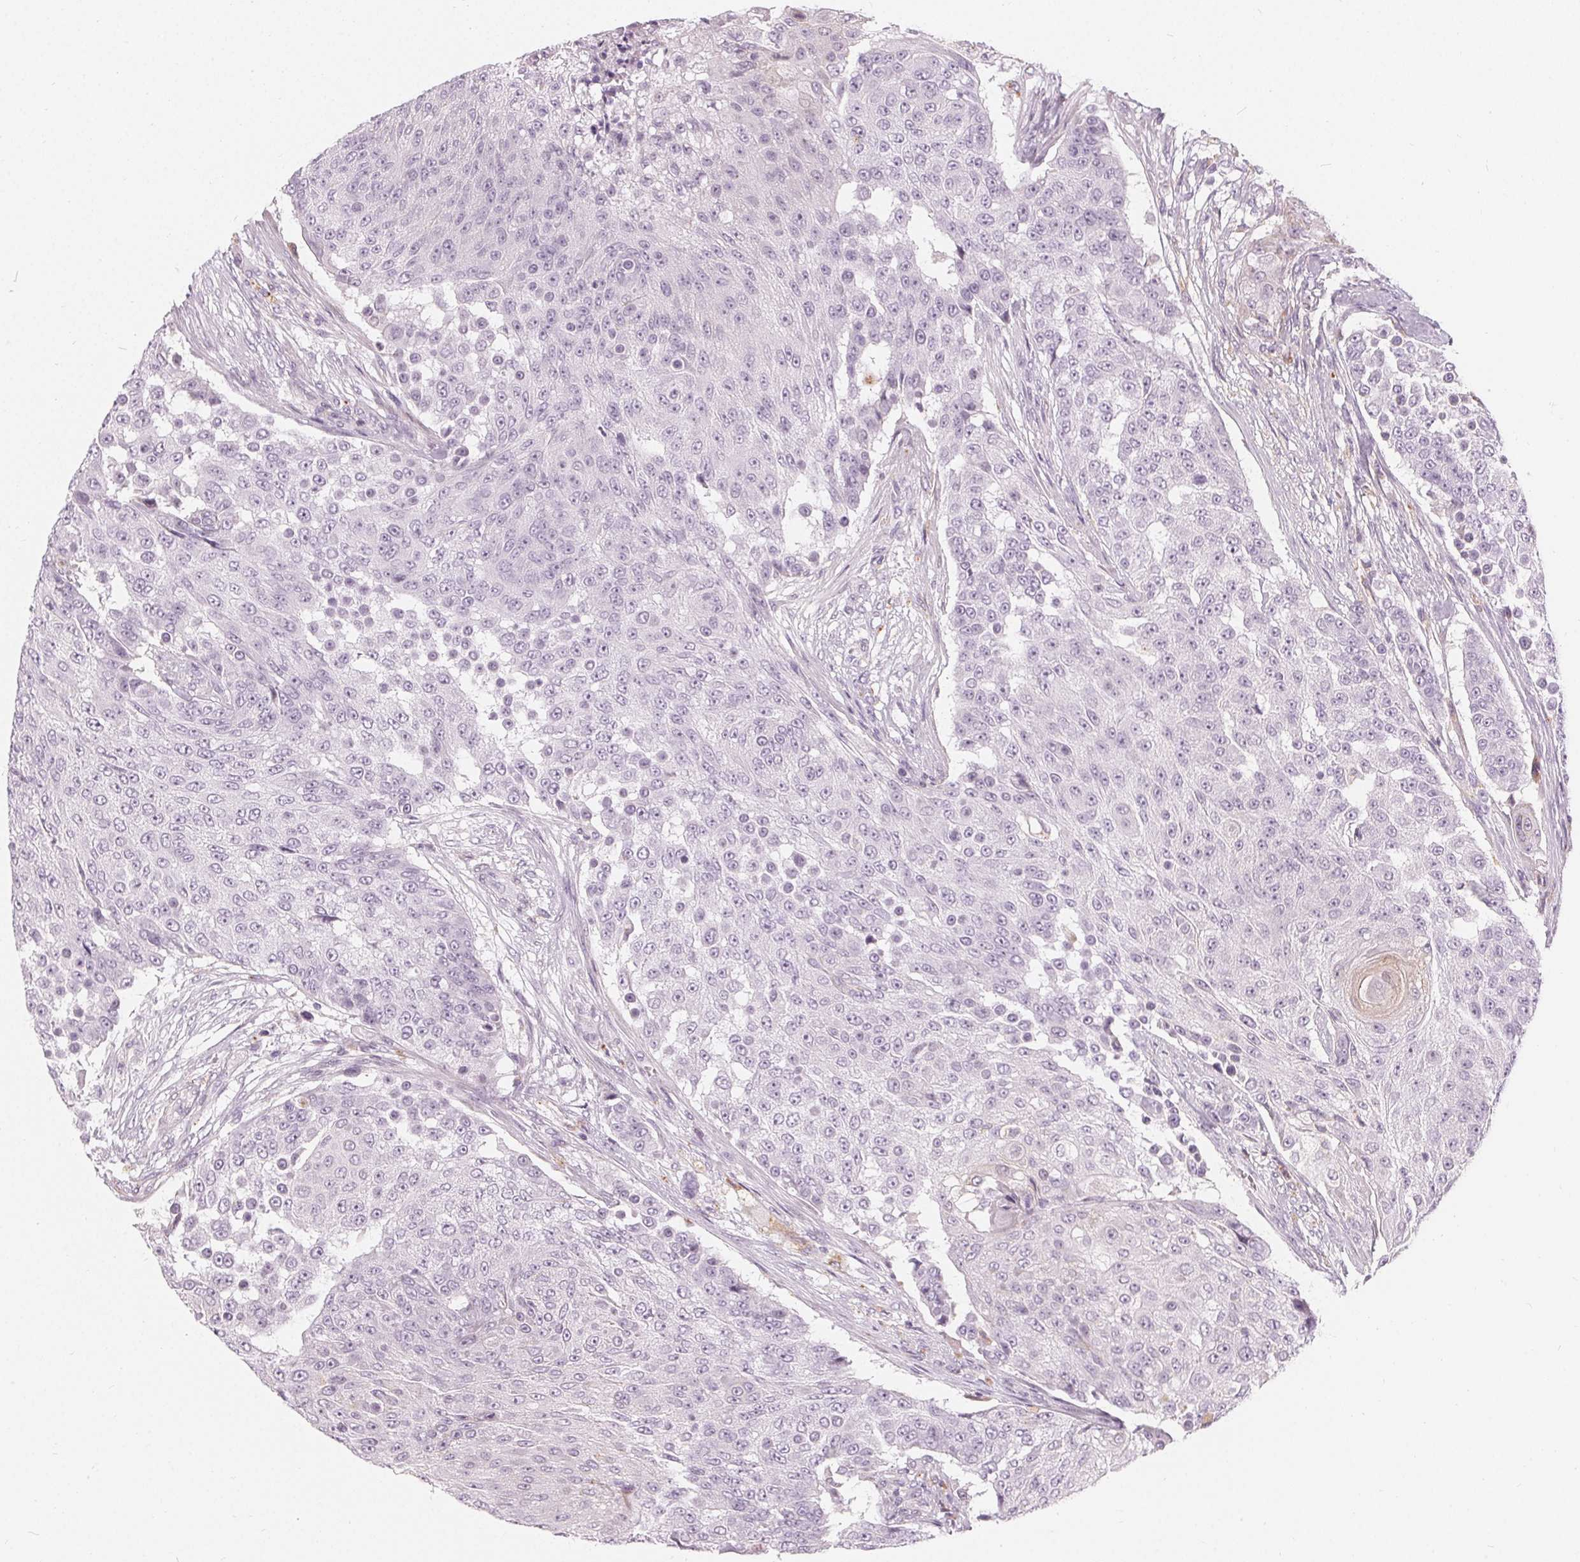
{"staining": {"intensity": "negative", "quantity": "none", "location": "none"}, "tissue": "urothelial cancer", "cell_type": "Tumor cells", "image_type": "cancer", "snomed": [{"axis": "morphology", "description": "Urothelial carcinoma, High grade"}, {"axis": "topography", "description": "Urinary bladder"}], "caption": "Tumor cells are negative for brown protein staining in urothelial cancer.", "gene": "HOPX", "patient": {"sex": "female", "age": 63}}